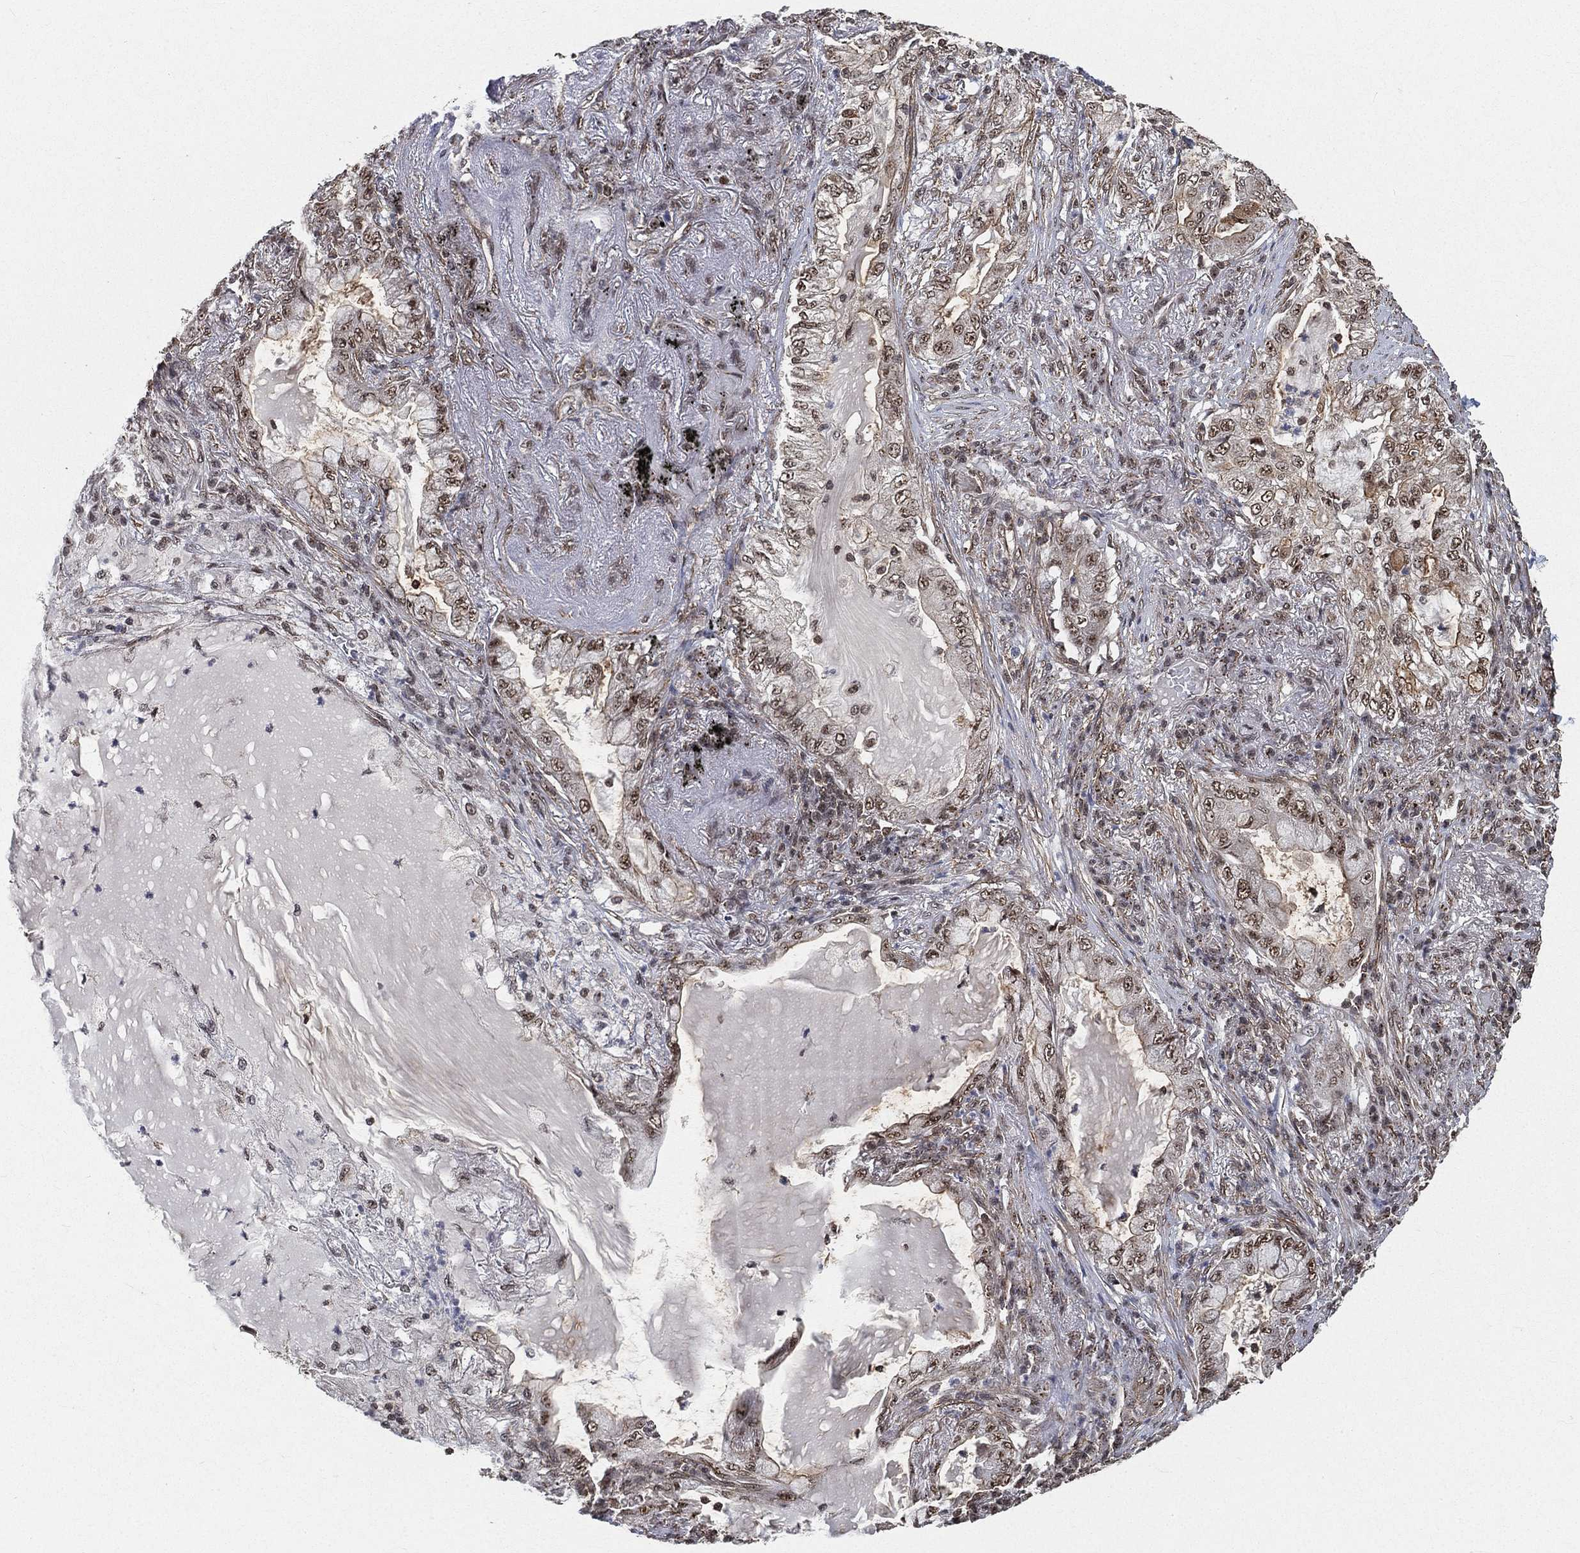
{"staining": {"intensity": "moderate", "quantity": "<25%", "location": "nuclear"}, "tissue": "lung cancer", "cell_type": "Tumor cells", "image_type": "cancer", "snomed": [{"axis": "morphology", "description": "Adenocarcinoma, NOS"}, {"axis": "topography", "description": "Lung"}], "caption": "An image of lung cancer (adenocarcinoma) stained for a protein shows moderate nuclear brown staining in tumor cells.", "gene": "RSRC2", "patient": {"sex": "female", "age": 73}}